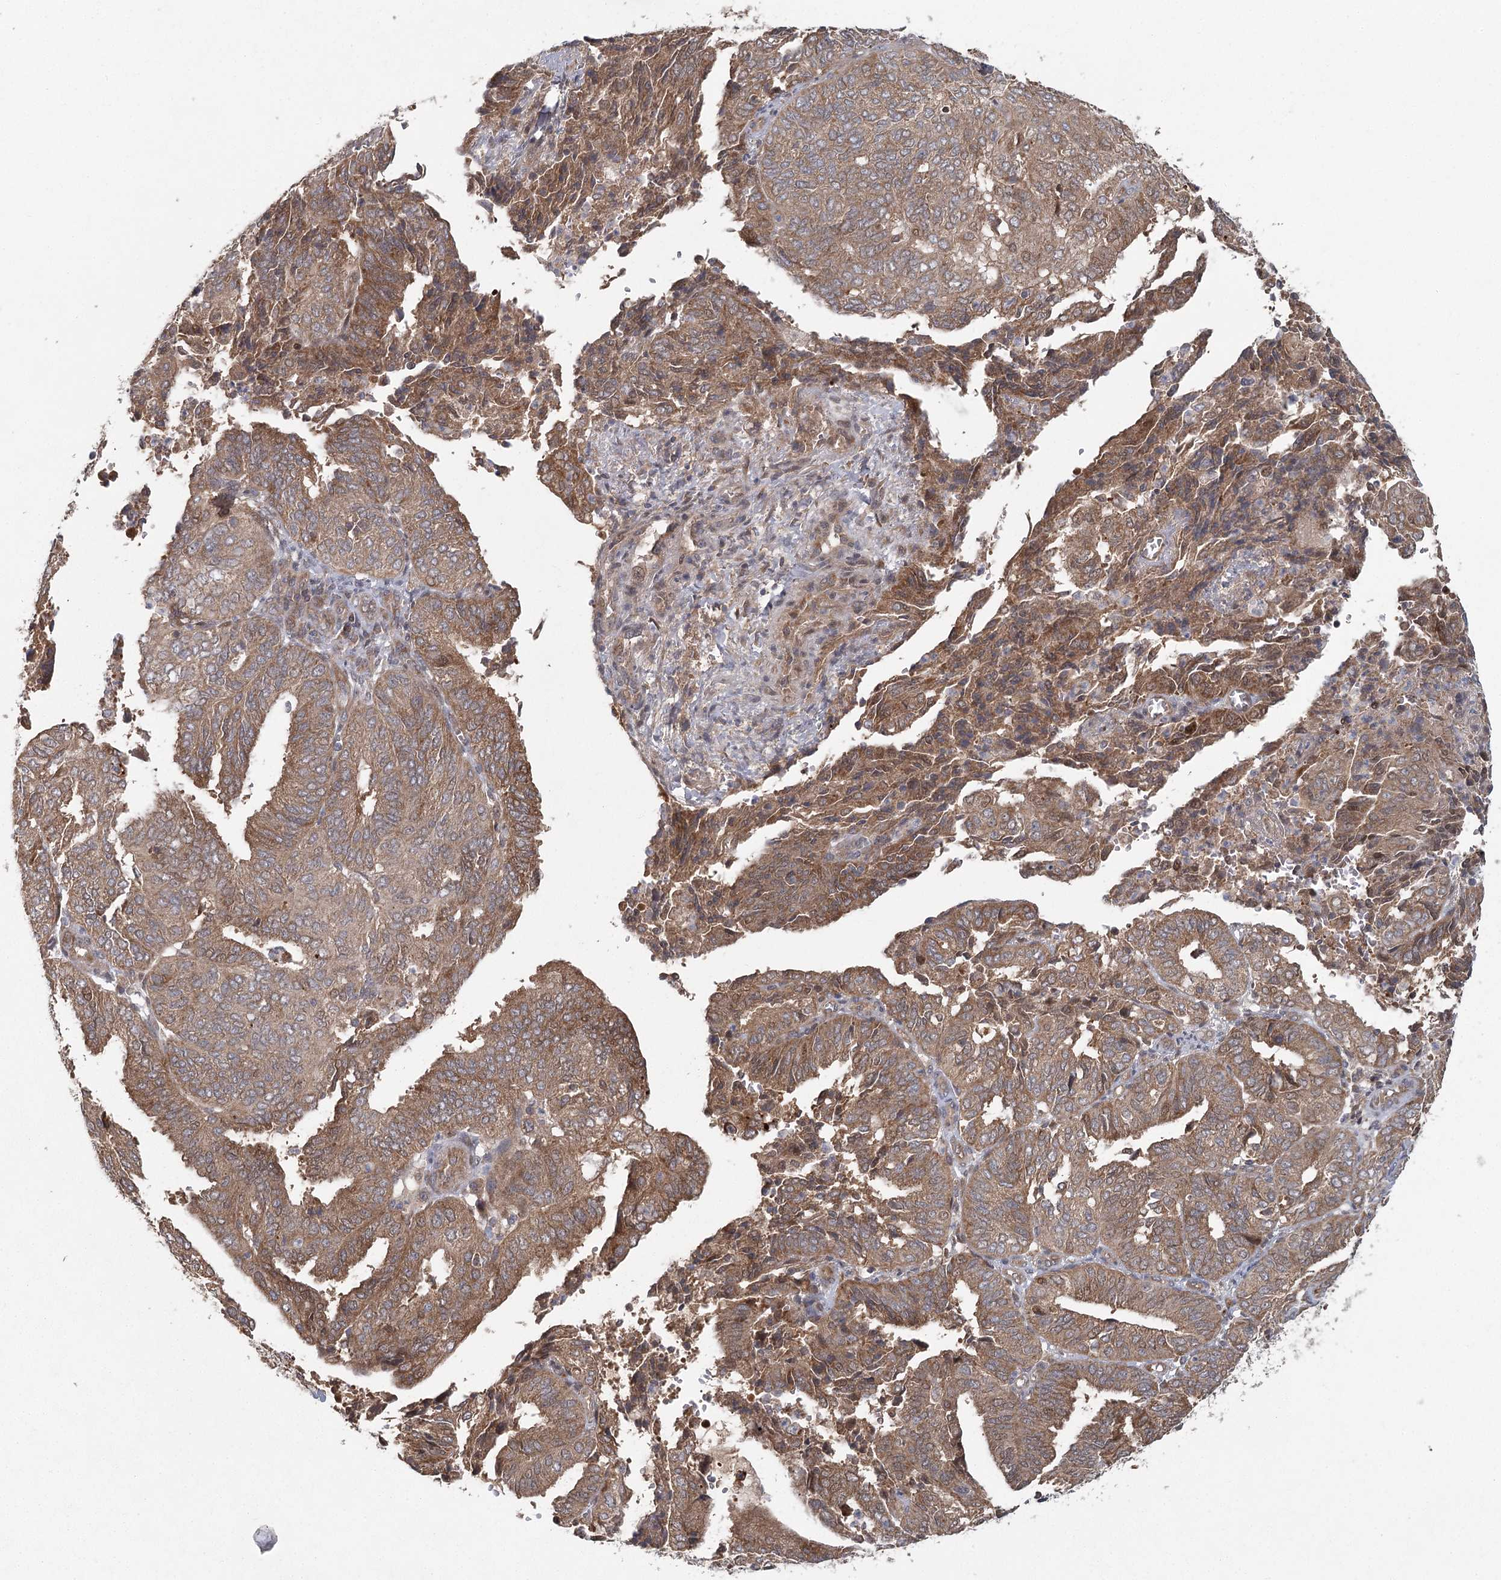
{"staining": {"intensity": "moderate", "quantity": ">75%", "location": "cytoplasmic/membranous"}, "tissue": "endometrial cancer", "cell_type": "Tumor cells", "image_type": "cancer", "snomed": [{"axis": "morphology", "description": "Adenocarcinoma, NOS"}, {"axis": "topography", "description": "Uterus"}], "caption": "Tumor cells display medium levels of moderate cytoplasmic/membranous positivity in about >75% of cells in human endometrial cancer (adenocarcinoma).", "gene": "LRRC14B", "patient": {"sex": "female", "age": 60}}